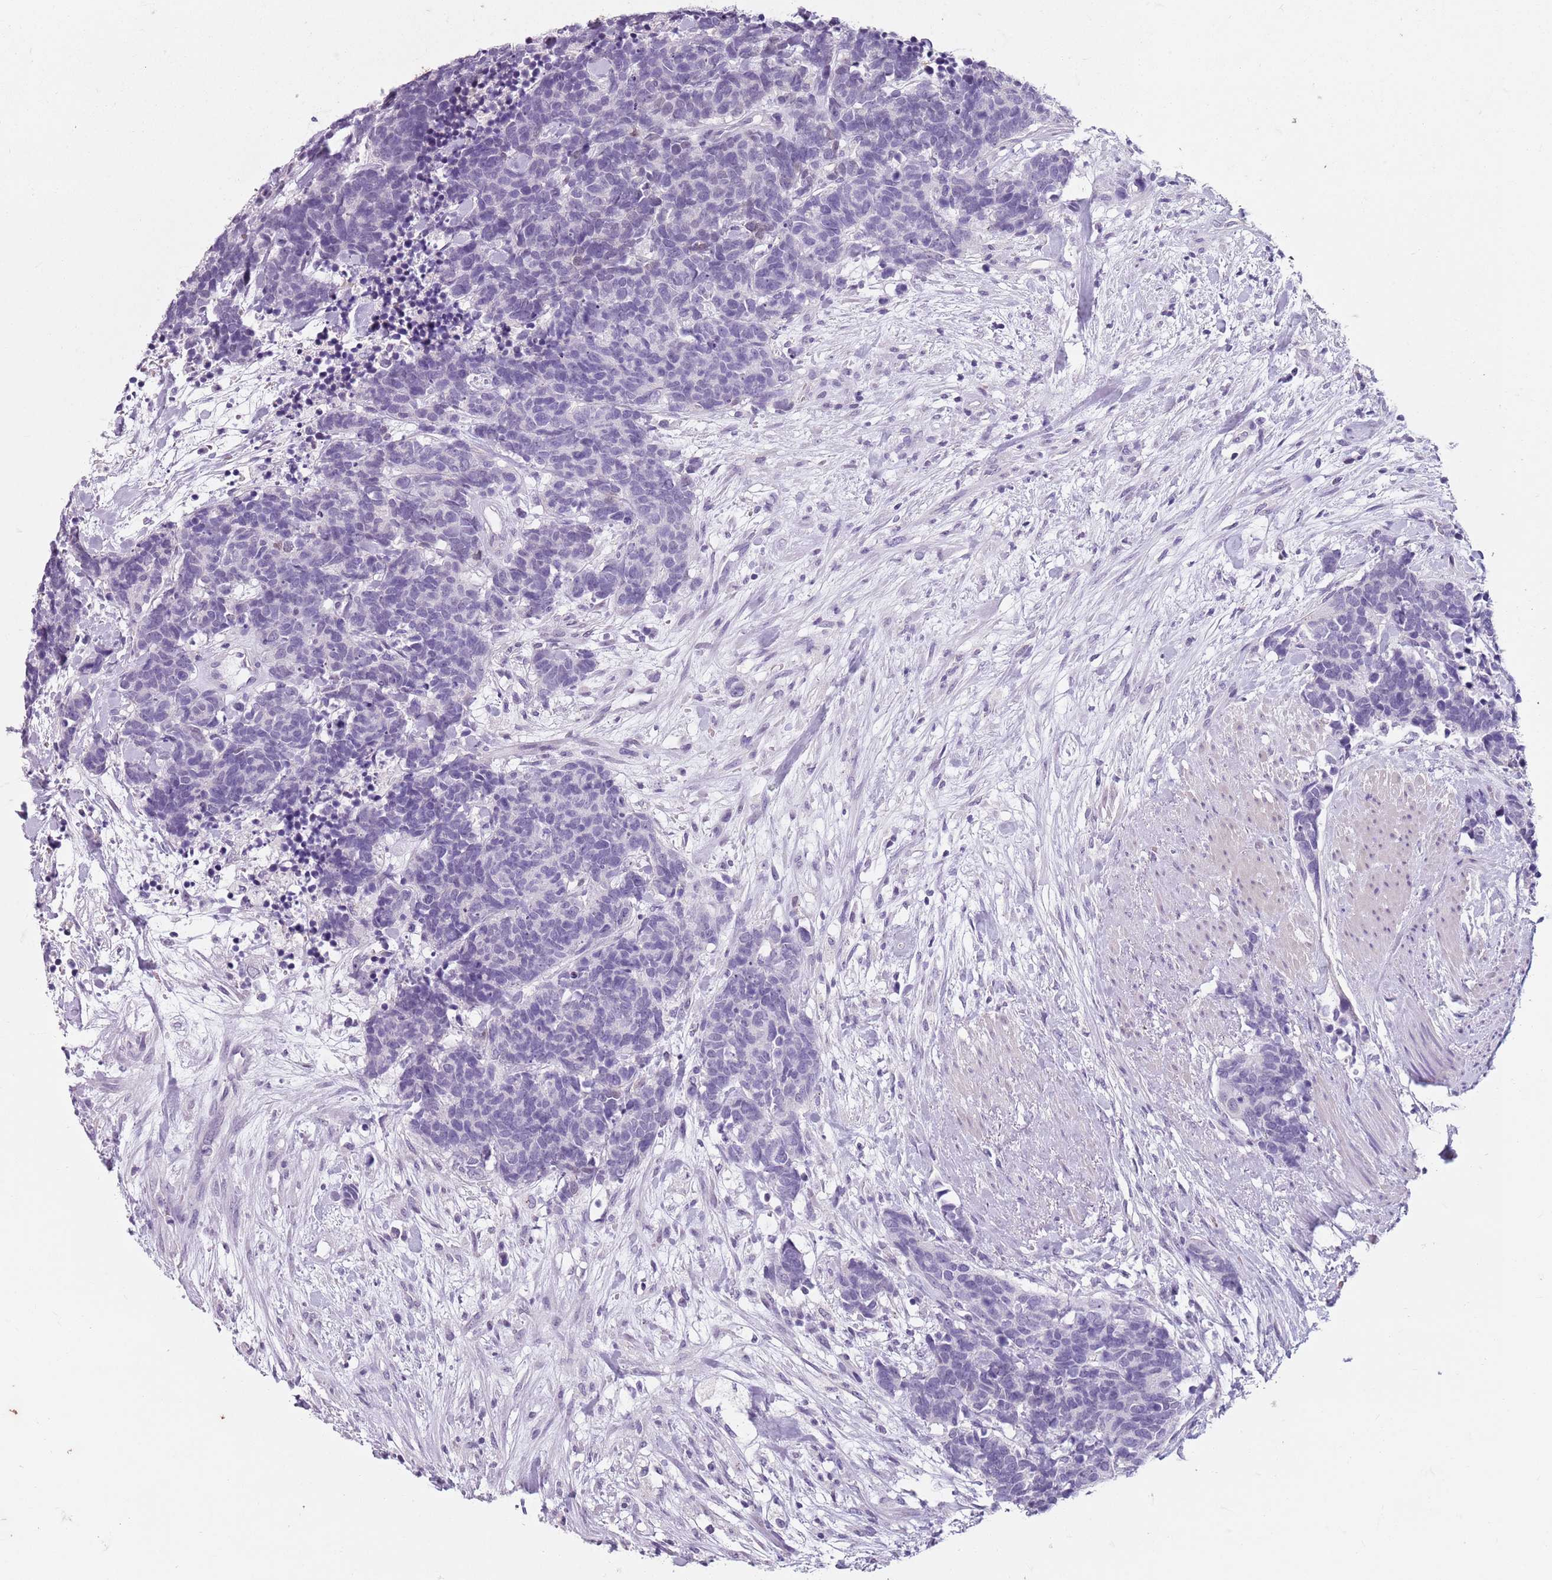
{"staining": {"intensity": "negative", "quantity": "none", "location": "none"}, "tissue": "carcinoid", "cell_type": "Tumor cells", "image_type": "cancer", "snomed": [{"axis": "morphology", "description": "Carcinoma, NOS"}, {"axis": "morphology", "description": "Carcinoid, malignant, NOS"}, {"axis": "topography", "description": "Prostate"}], "caption": "This is a photomicrograph of IHC staining of carcinoid, which shows no staining in tumor cells.", "gene": "SPESP1", "patient": {"sex": "male", "age": 57}}